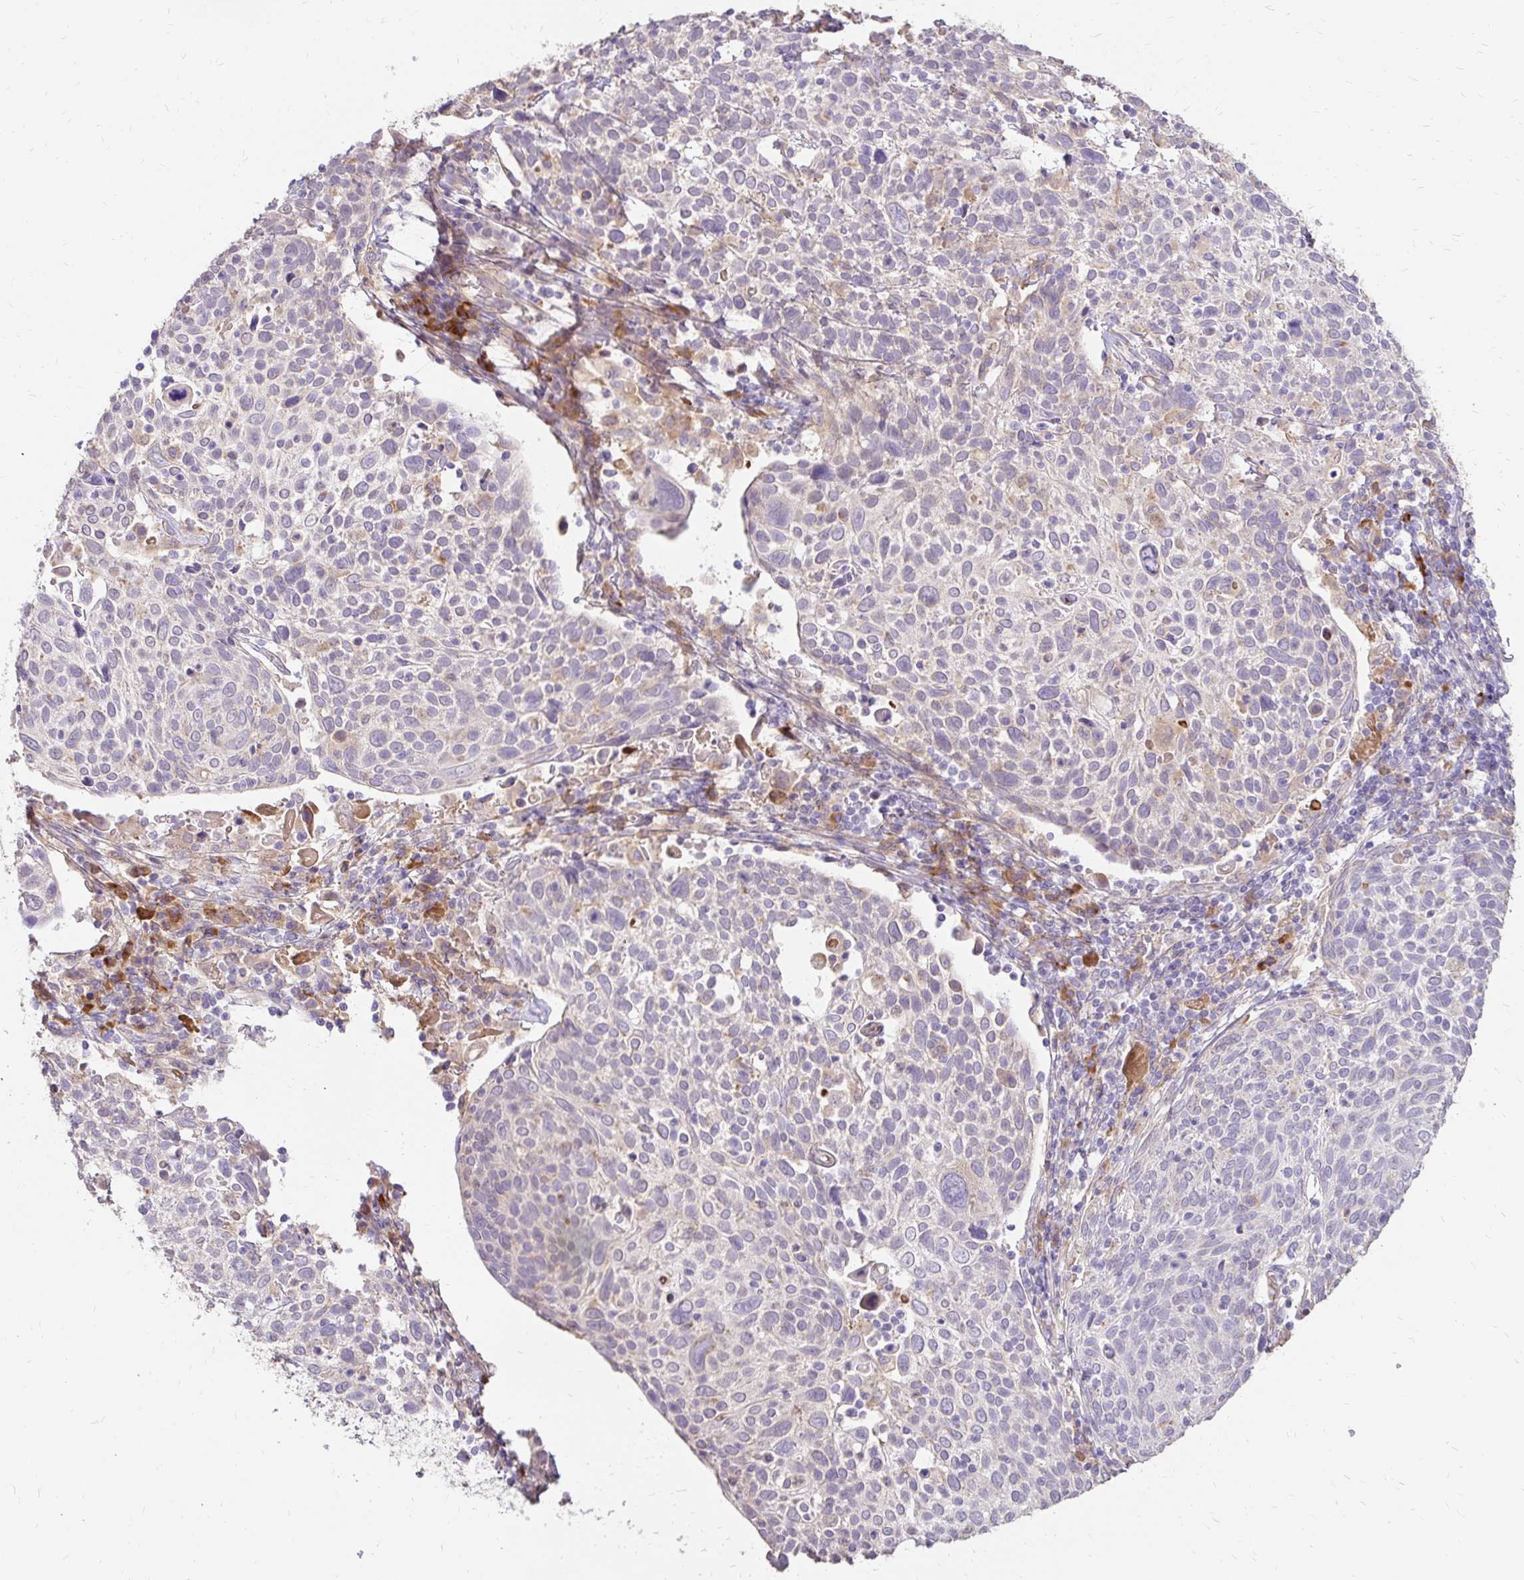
{"staining": {"intensity": "negative", "quantity": "none", "location": "none"}, "tissue": "cervical cancer", "cell_type": "Tumor cells", "image_type": "cancer", "snomed": [{"axis": "morphology", "description": "Squamous cell carcinoma, NOS"}, {"axis": "topography", "description": "Cervix"}], "caption": "Human squamous cell carcinoma (cervical) stained for a protein using IHC reveals no expression in tumor cells.", "gene": "PRIMA1", "patient": {"sex": "female", "age": 61}}